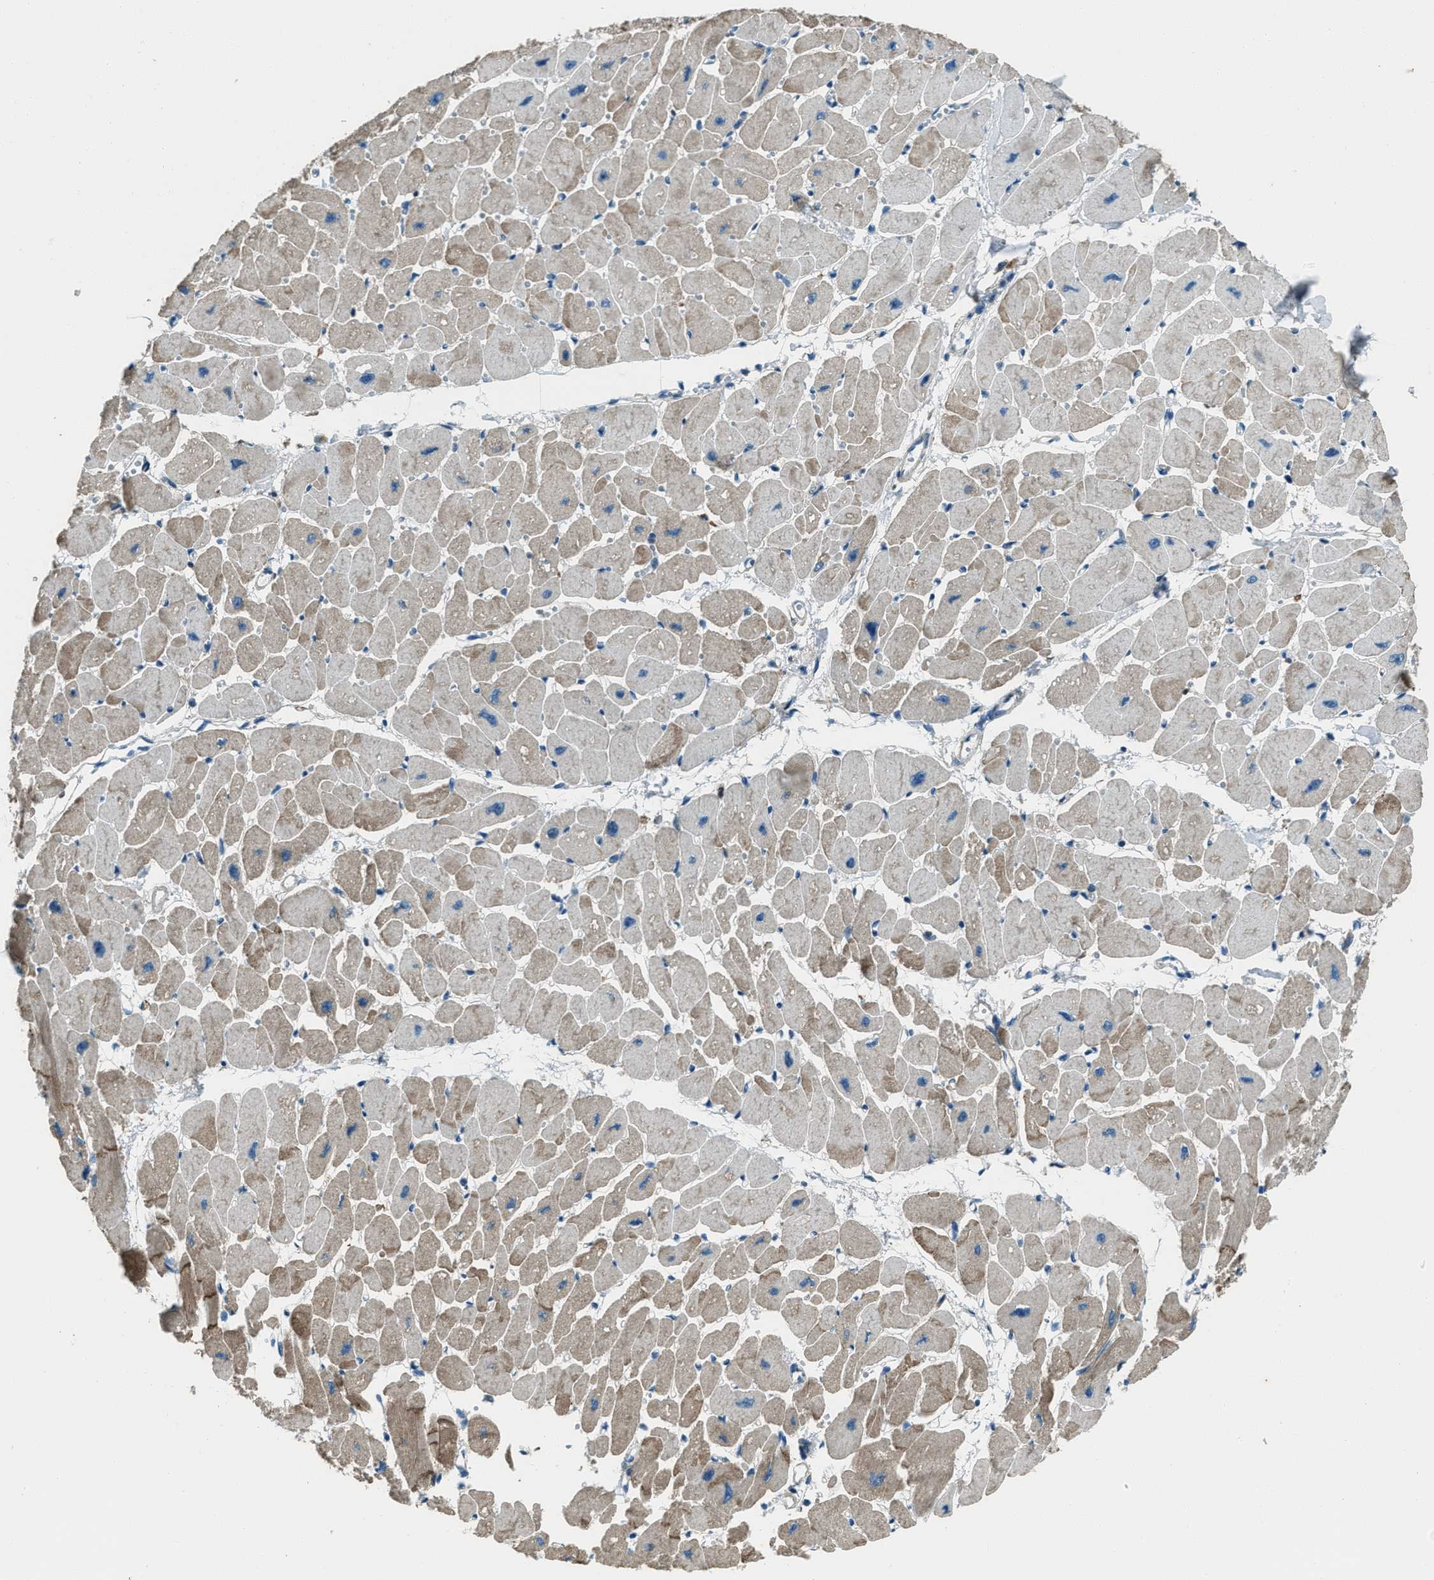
{"staining": {"intensity": "moderate", "quantity": ">75%", "location": "cytoplasmic/membranous"}, "tissue": "heart muscle", "cell_type": "Cardiomyocytes", "image_type": "normal", "snomed": [{"axis": "morphology", "description": "Normal tissue, NOS"}, {"axis": "topography", "description": "Heart"}], "caption": "This micrograph demonstrates immunohistochemistry staining of benign heart muscle, with medium moderate cytoplasmic/membranous staining in approximately >75% of cardiomyocytes.", "gene": "SVIL", "patient": {"sex": "female", "age": 54}}